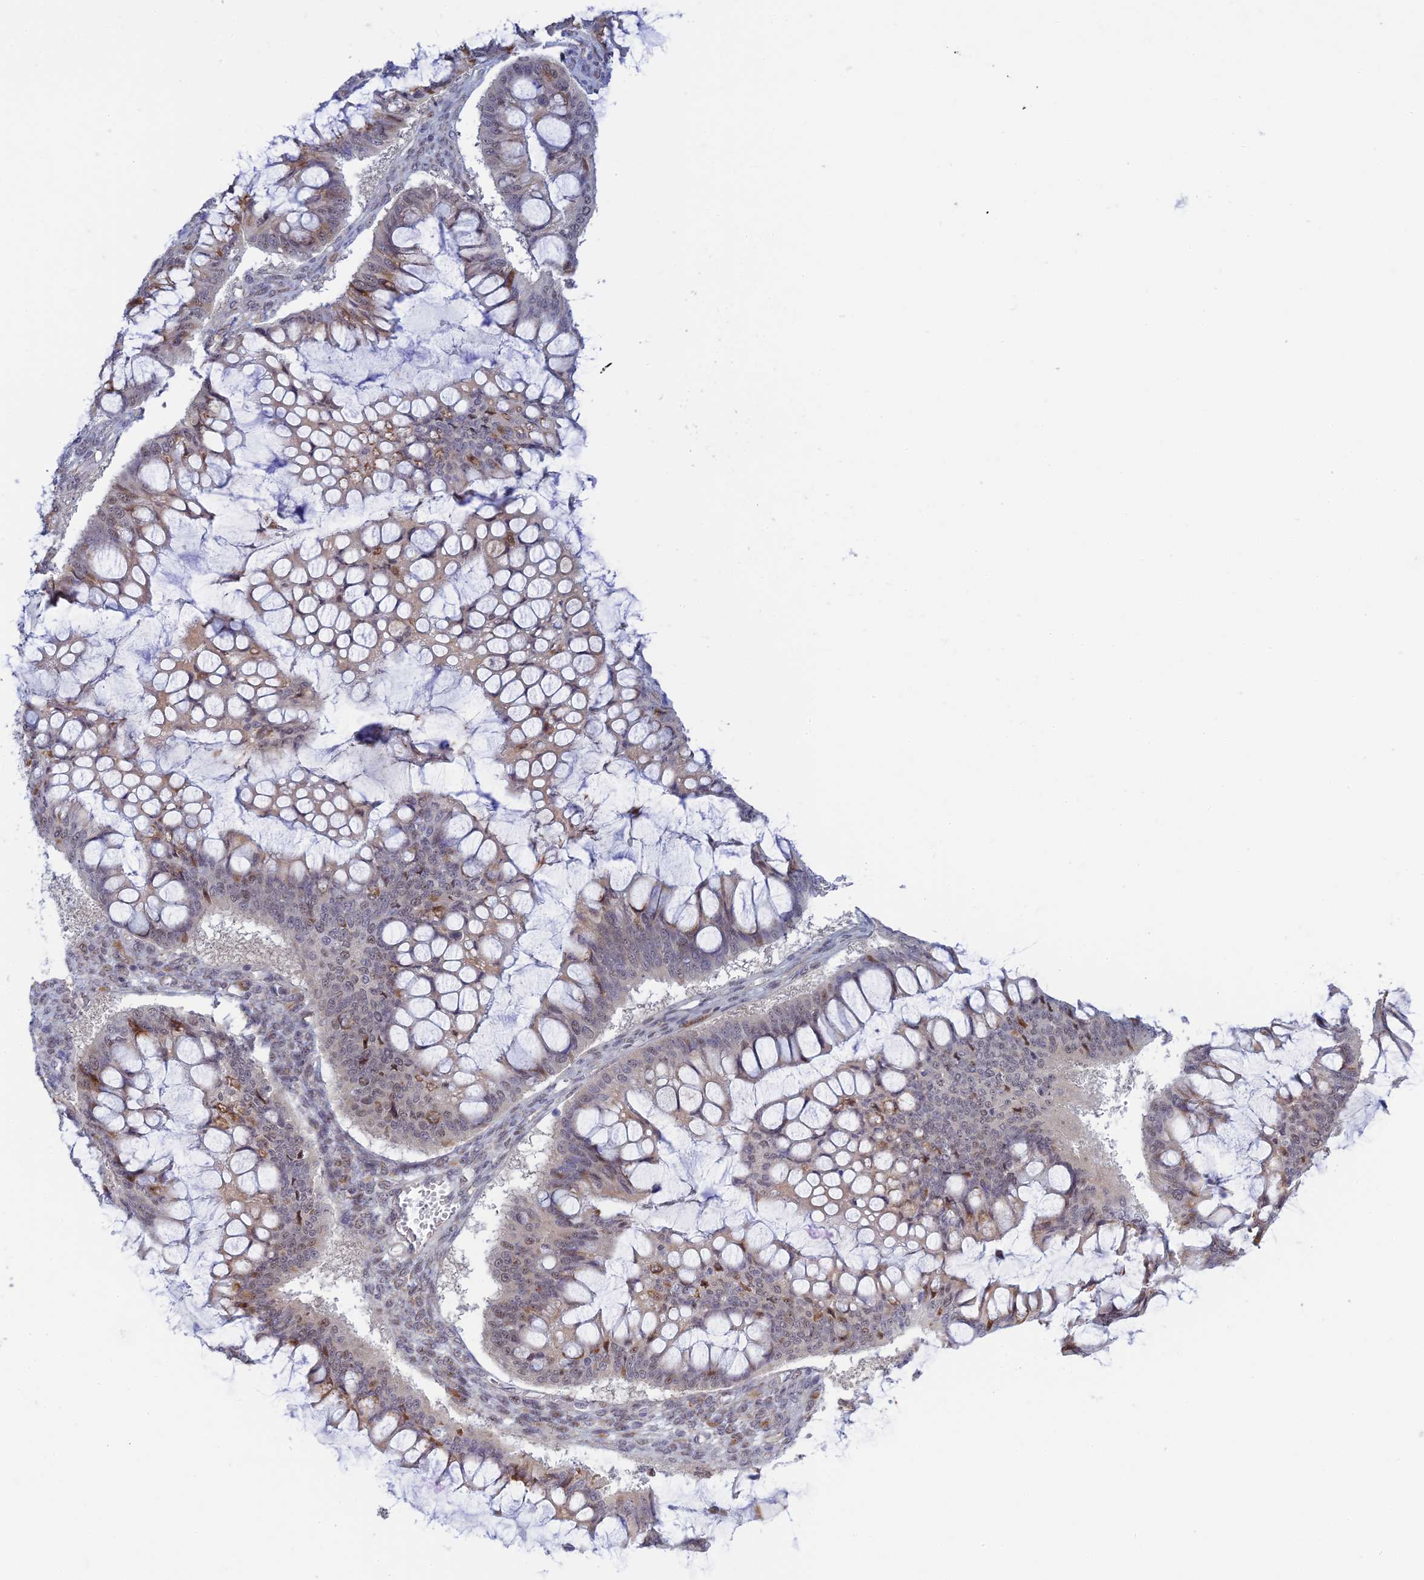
{"staining": {"intensity": "moderate", "quantity": "25%-75%", "location": "nuclear"}, "tissue": "ovarian cancer", "cell_type": "Tumor cells", "image_type": "cancer", "snomed": [{"axis": "morphology", "description": "Cystadenocarcinoma, mucinous, NOS"}, {"axis": "topography", "description": "Ovary"}], "caption": "High-power microscopy captured an IHC image of ovarian cancer (mucinous cystadenocarcinoma), revealing moderate nuclear positivity in approximately 25%-75% of tumor cells. Ihc stains the protein in brown and the nuclei are stained blue.", "gene": "CFAP92", "patient": {"sex": "female", "age": 73}}